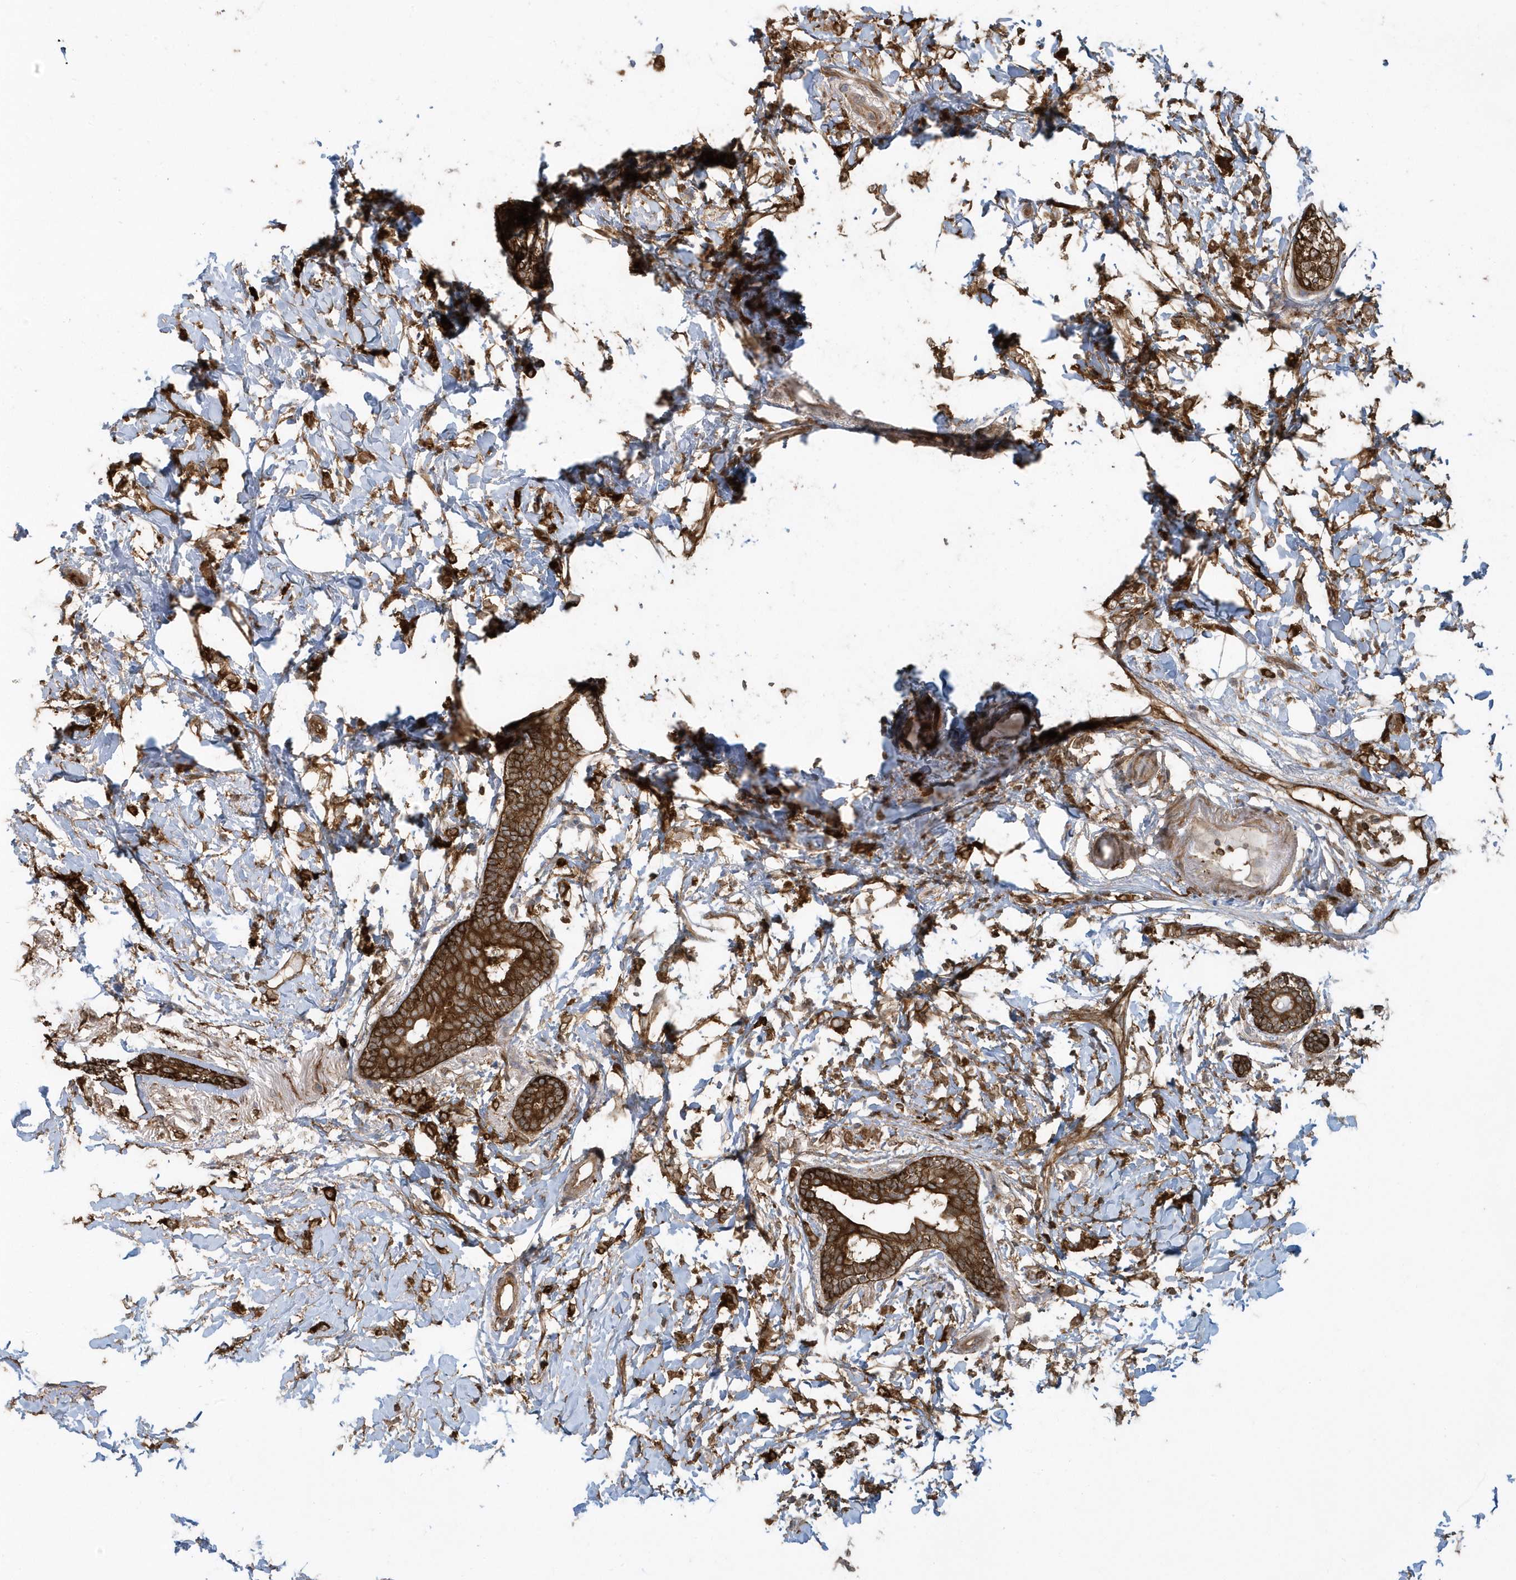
{"staining": {"intensity": "strong", "quantity": ">75%", "location": "cytoplasmic/membranous"}, "tissue": "breast cancer", "cell_type": "Tumor cells", "image_type": "cancer", "snomed": [{"axis": "morphology", "description": "Normal tissue, NOS"}, {"axis": "morphology", "description": "Lobular carcinoma"}, {"axis": "topography", "description": "Breast"}], "caption": "Tumor cells show strong cytoplasmic/membranous positivity in approximately >75% of cells in lobular carcinoma (breast). The protein of interest is stained brown, and the nuclei are stained in blue (DAB (3,3'-diaminobenzidine) IHC with brightfield microscopy, high magnification).", "gene": "CLCN6", "patient": {"sex": "female", "age": 47}}